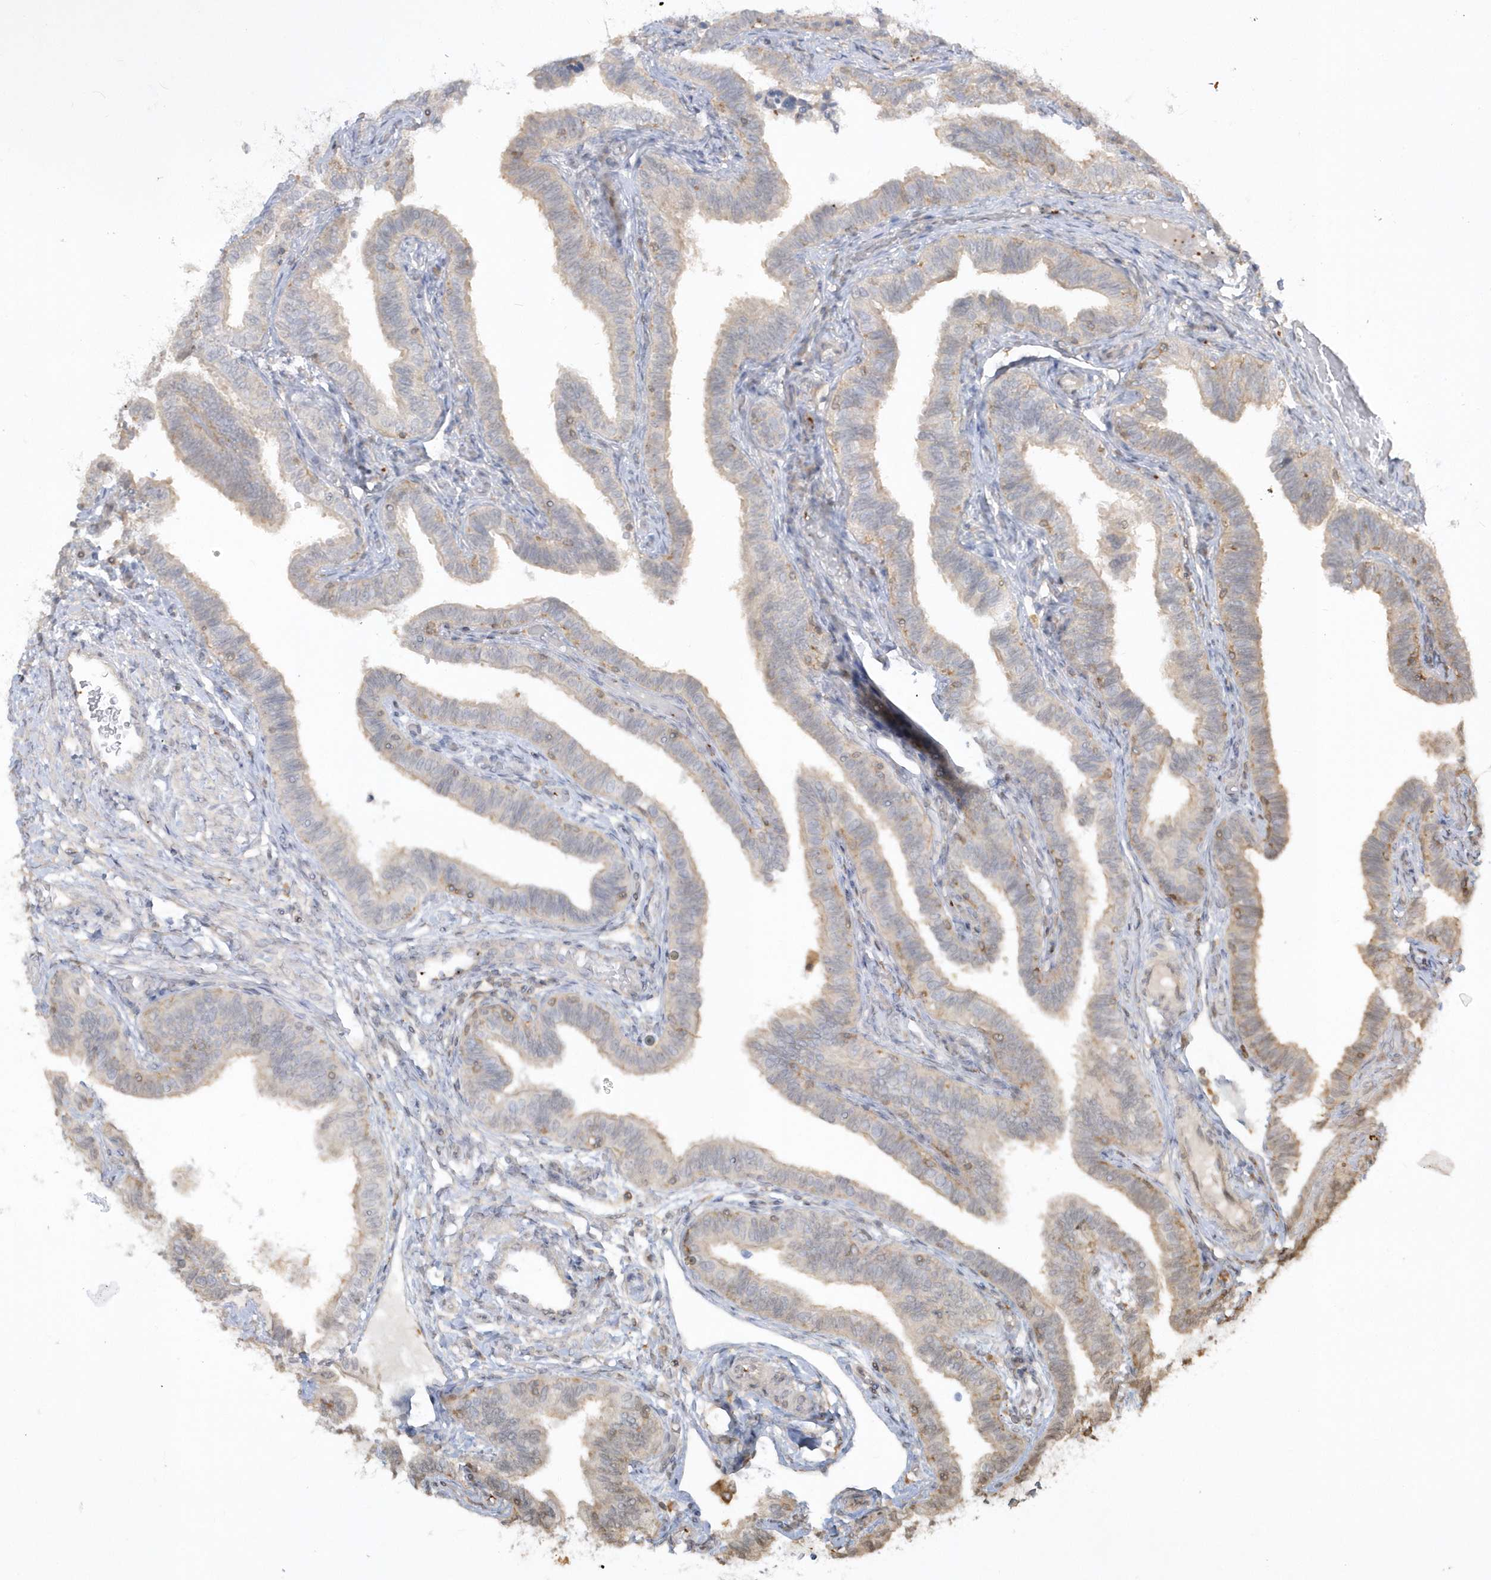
{"staining": {"intensity": "weak", "quantity": "25%-75%", "location": "cytoplasmic/membranous"}, "tissue": "fallopian tube", "cell_type": "Glandular cells", "image_type": "normal", "snomed": [{"axis": "morphology", "description": "Normal tissue, NOS"}, {"axis": "topography", "description": "Fallopian tube"}], "caption": "Fallopian tube stained with immunohistochemistry demonstrates weak cytoplasmic/membranous expression in about 25%-75% of glandular cells. The staining was performed using DAB (3,3'-diaminobenzidine), with brown indicating positive protein expression. Nuclei are stained blue with hematoxylin.", "gene": "BSN", "patient": {"sex": "female", "age": 39}}